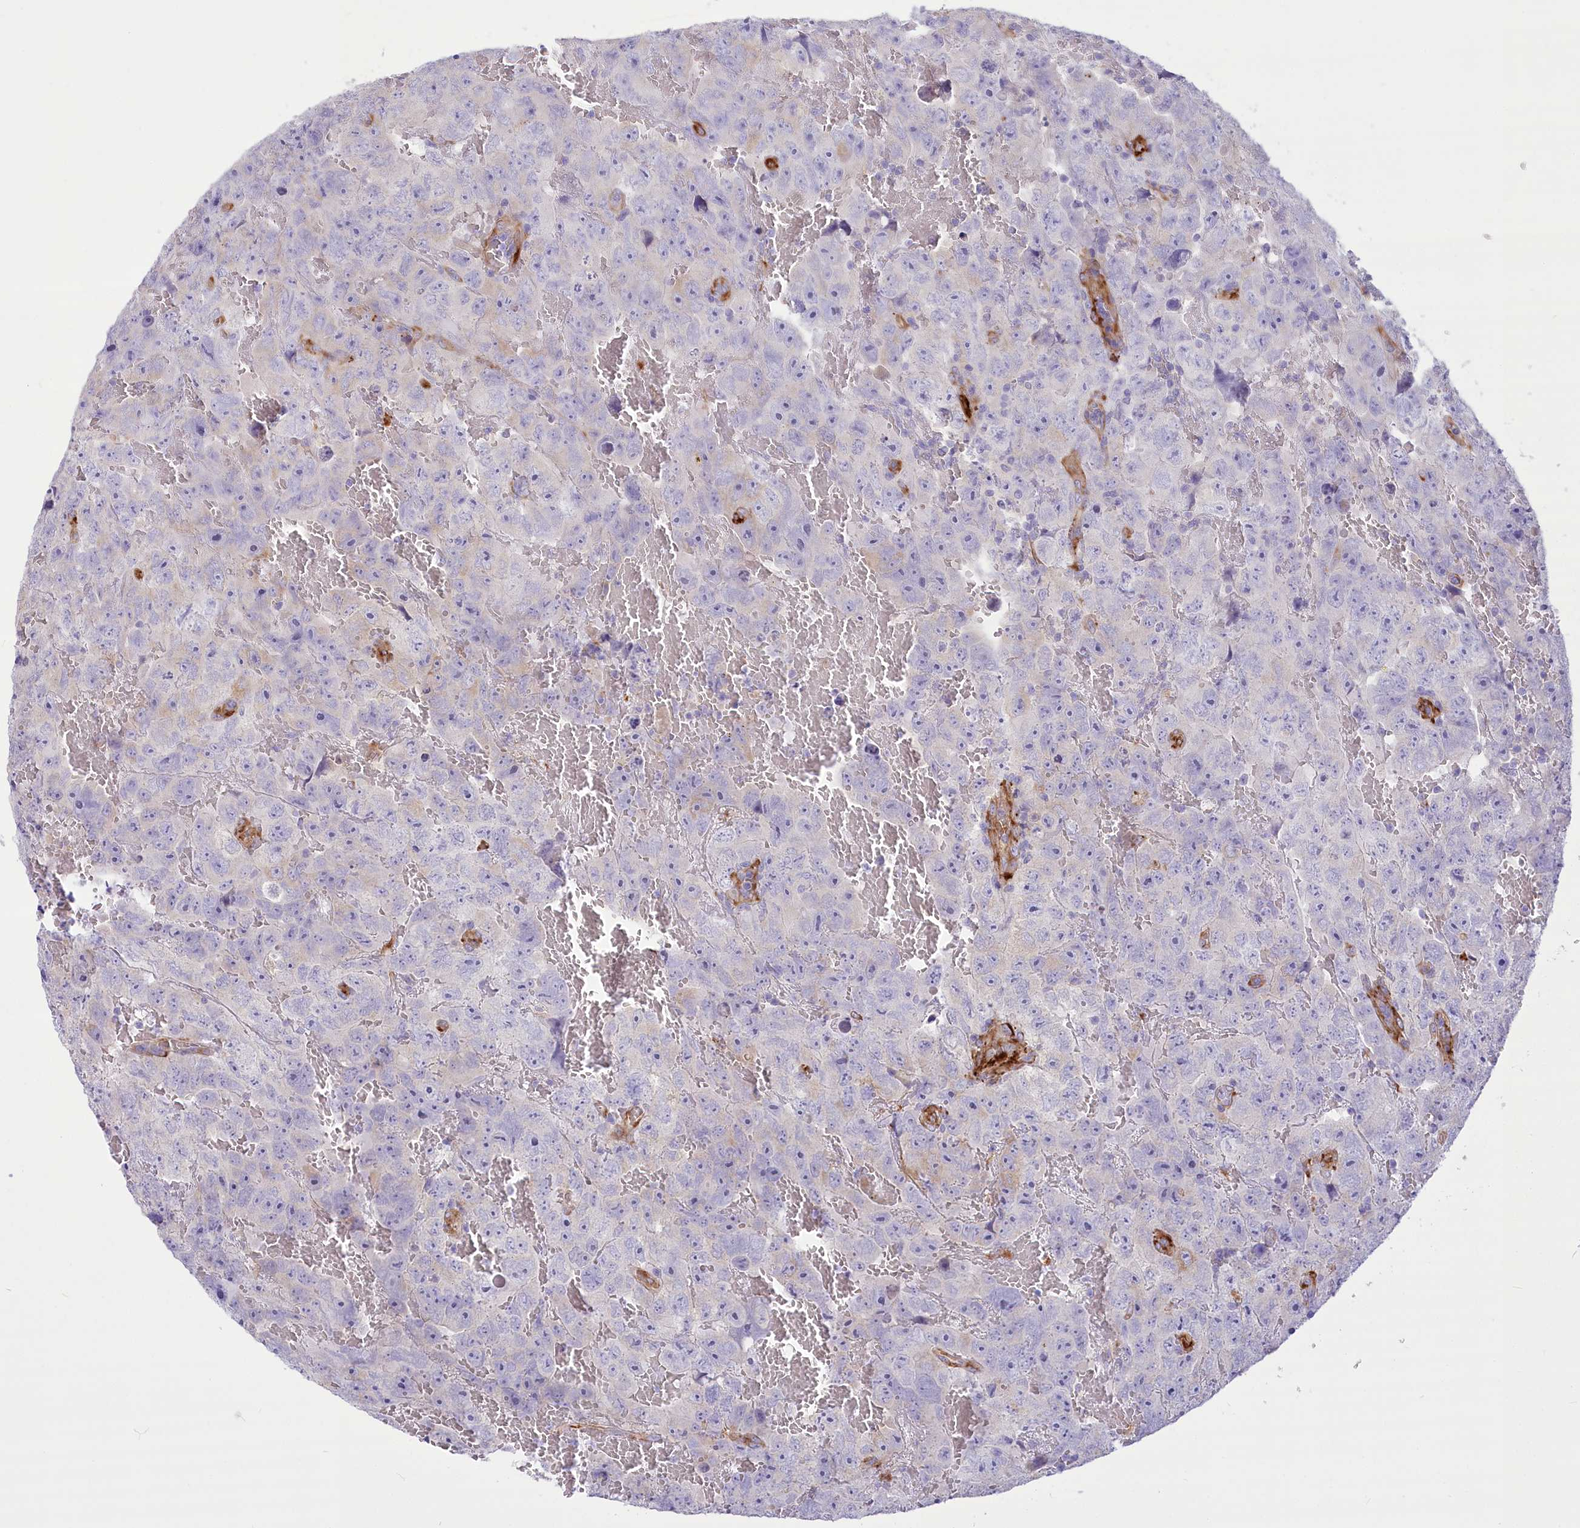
{"staining": {"intensity": "negative", "quantity": "none", "location": "none"}, "tissue": "testis cancer", "cell_type": "Tumor cells", "image_type": "cancer", "snomed": [{"axis": "morphology", "description": "Carcinoma, Embryonal, NOS"}, {"axis": "topography", "description": "Testis"}], "caption": "Tumor cells show no significant protein expression in testis cancer (embryonal carcinoma).", "gene": "ANGPTL3", "patient": {"sex": "male", "age": 45}}